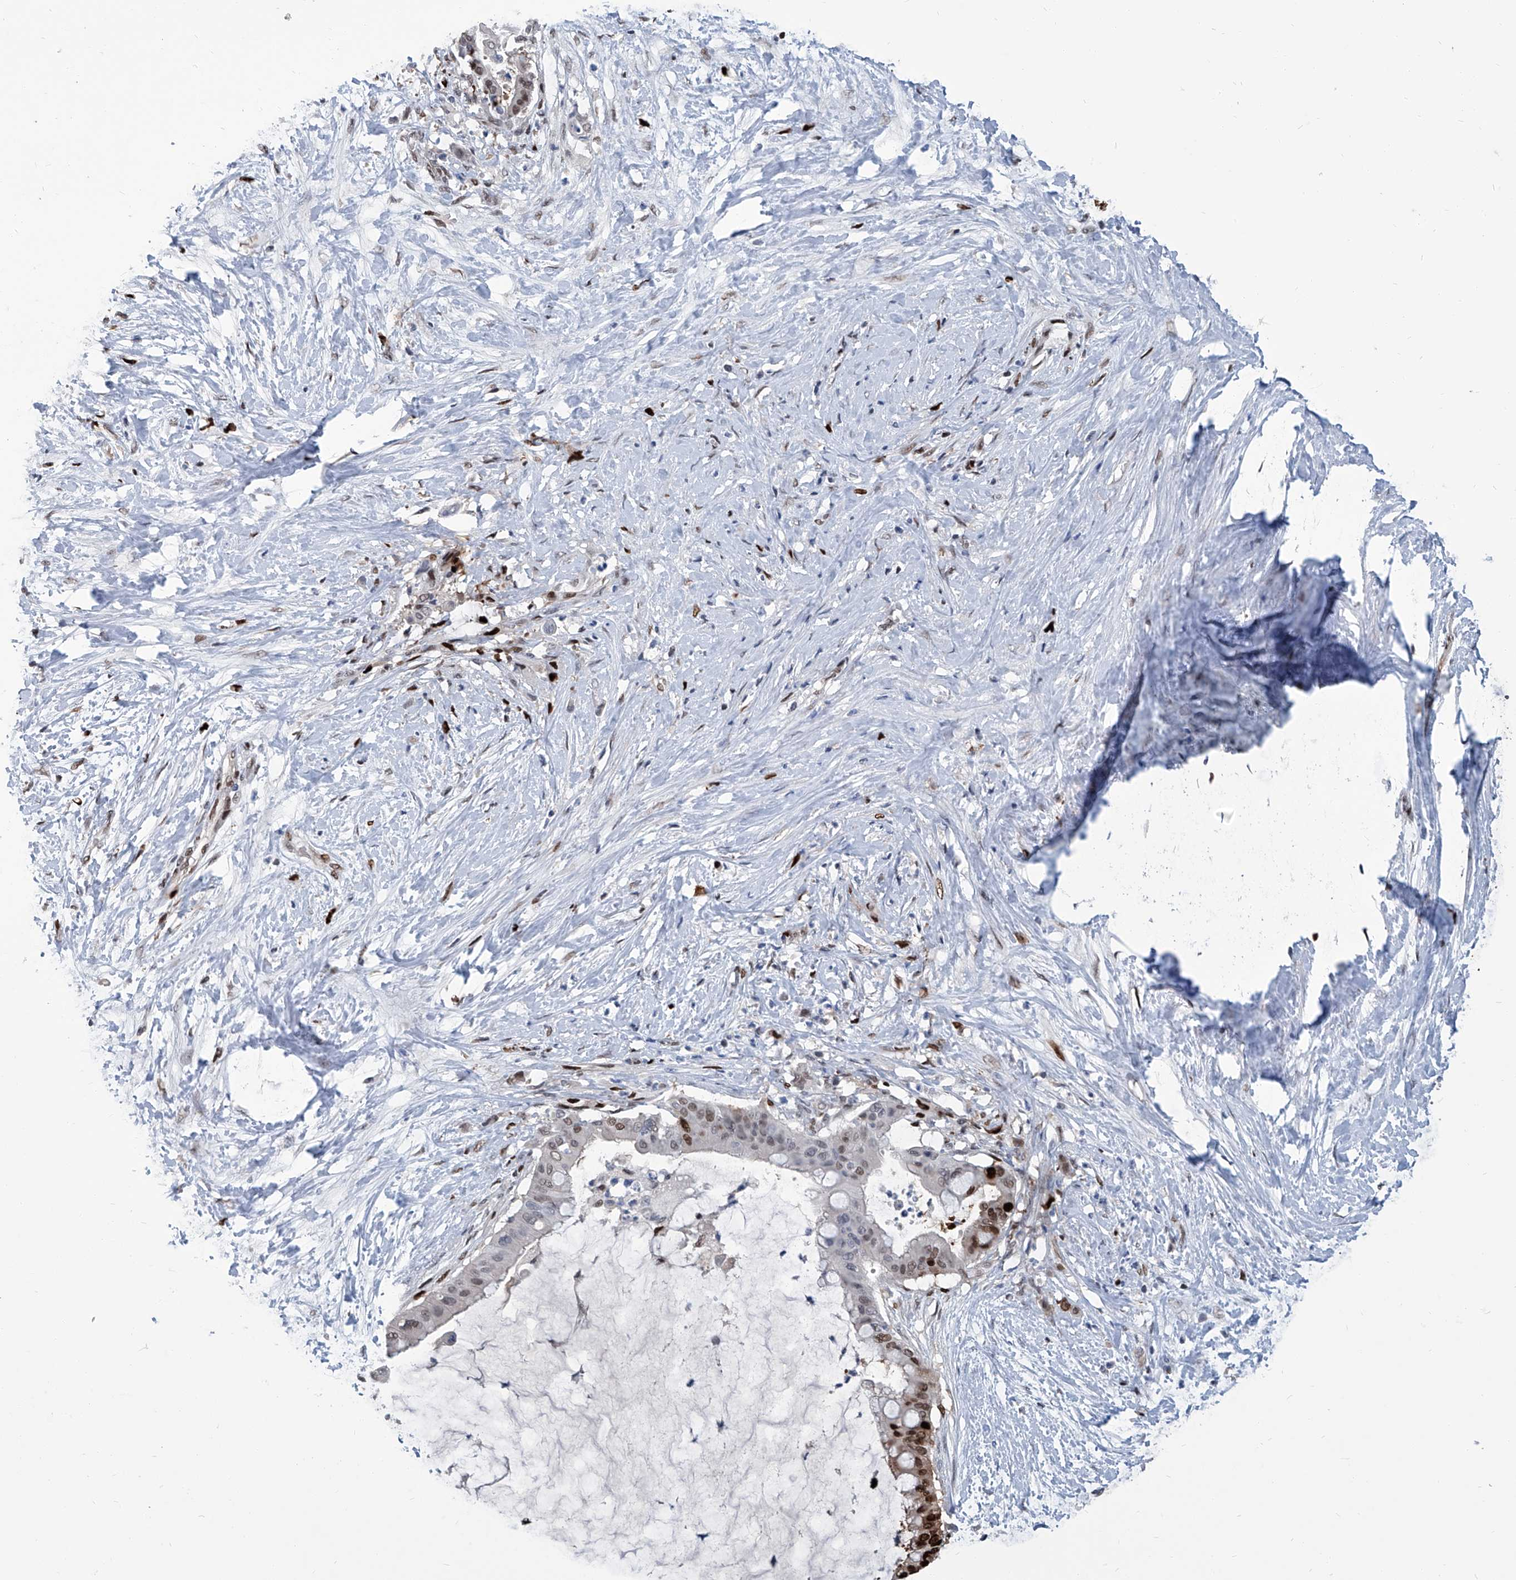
{"staining": {"intensity": "strong", "quantity": "25%-75%", "location": "nuclear"}, "tissue": "pancreatic cancer", "cell_type": "Tumor cells", "image_type": "cancer", "snomed": [{"axis": "morphology", "description": "Adenocarcinoma, NOS"}, {"axis": "topography", "description": "Pancreas"}], "caption": "A brown stain highlights strong nuclear expression of a protein in pancreatic cancer tumor cells. (DAB (3,3'-diaminobenzidine) IHC, brown staining for protein, blue staining for nuclei).", "gene": "PCNA", "patient": {"sex": "male", "age": 41}}